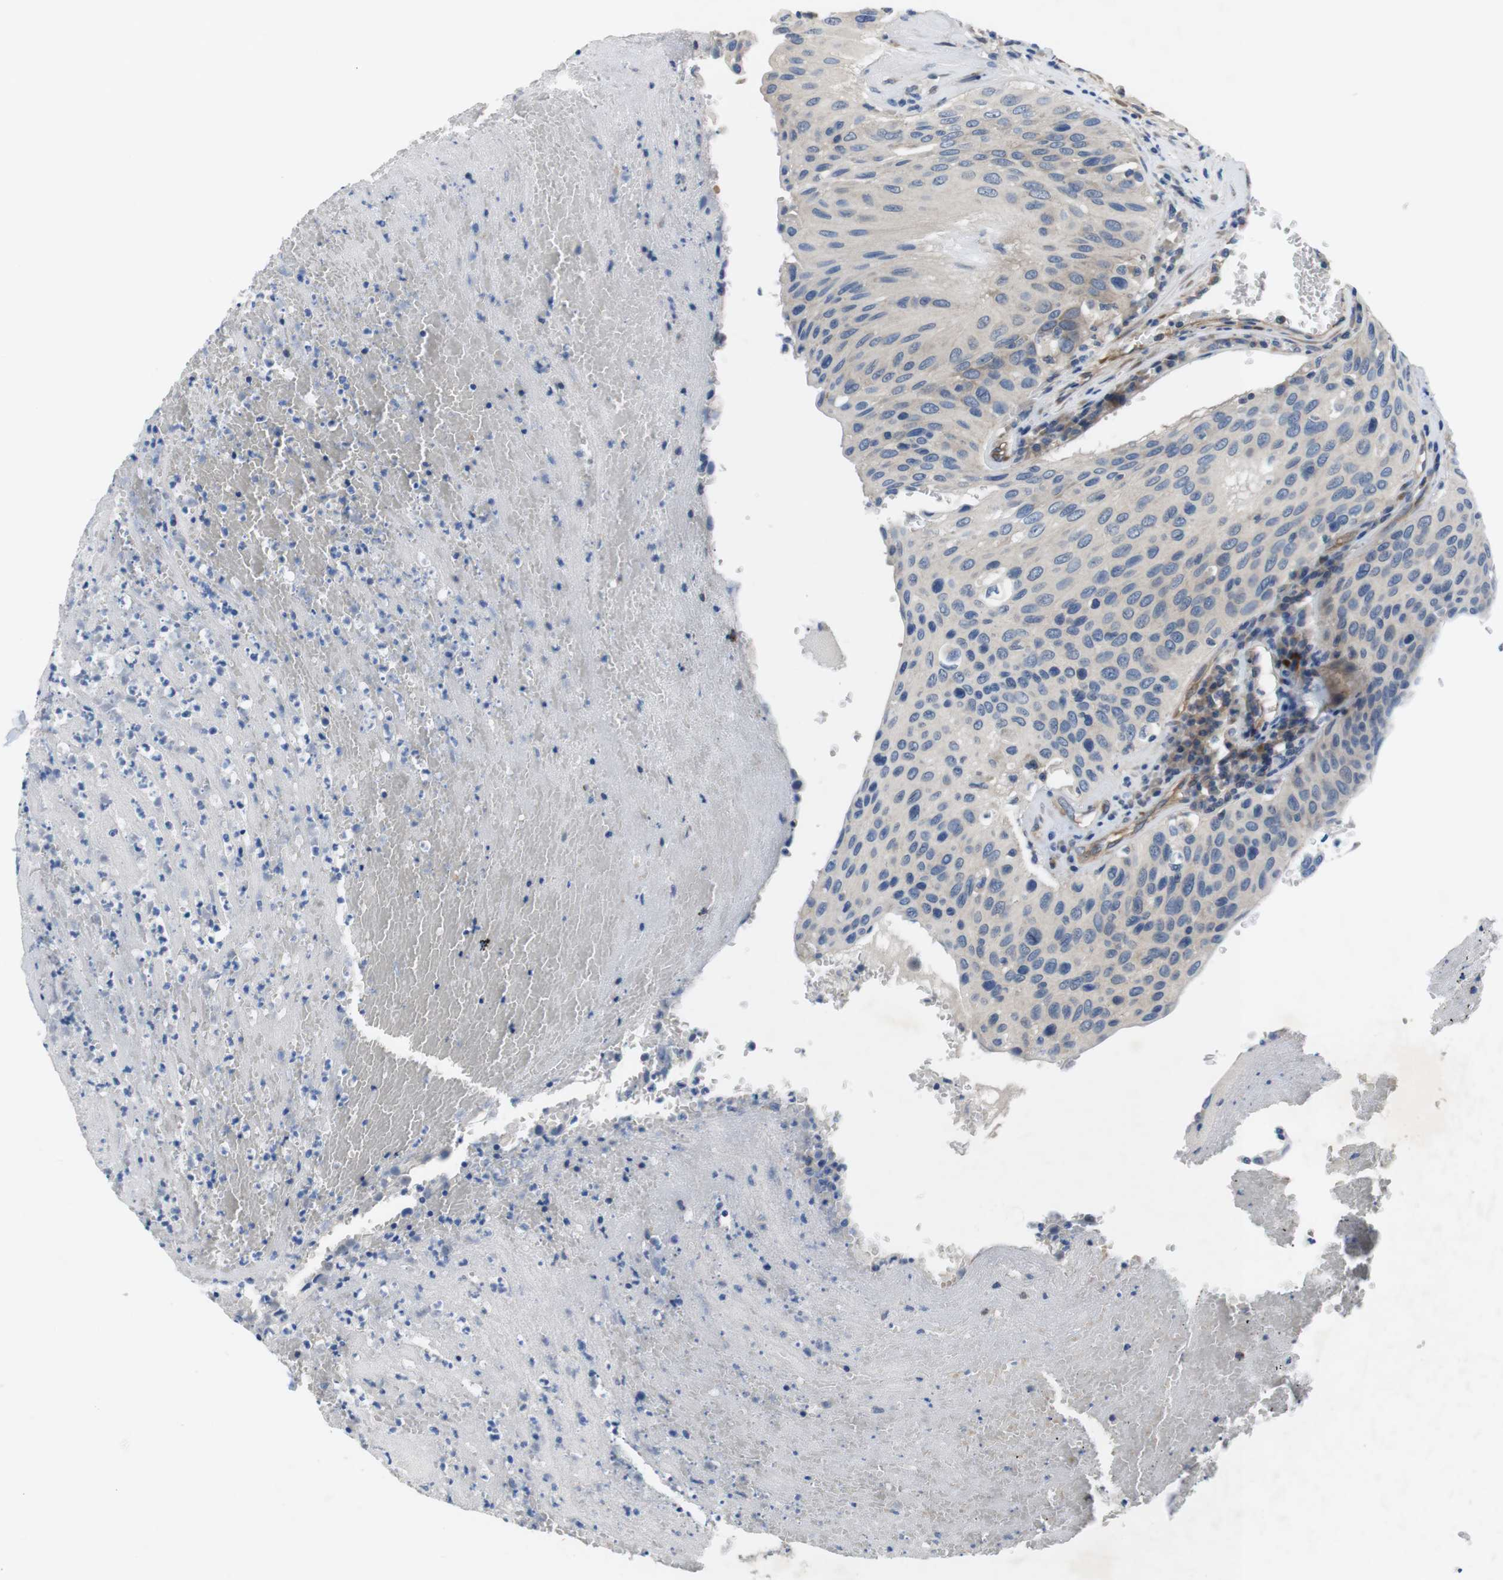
{"staining": {"intensity": "negative", "quantity": "none", "location": "none"}, "tissue": "urothelial cancer", "cell_type": "Tumor cells", "image_type": "cancer", "snomed": [{"axis": "morphology", "description": "Urothelial carcinoma, High grade"}, {"axis": "topography", "description": "Urinary bladder"}], "caption": "This is a micrograph of immunohistochemistry (IHC) staining of high-grade urothelial carcinoma, which shows no expression in tumor cells.", "gene": "DCLK1", "patient": {"sex": "male", "age": 66}}